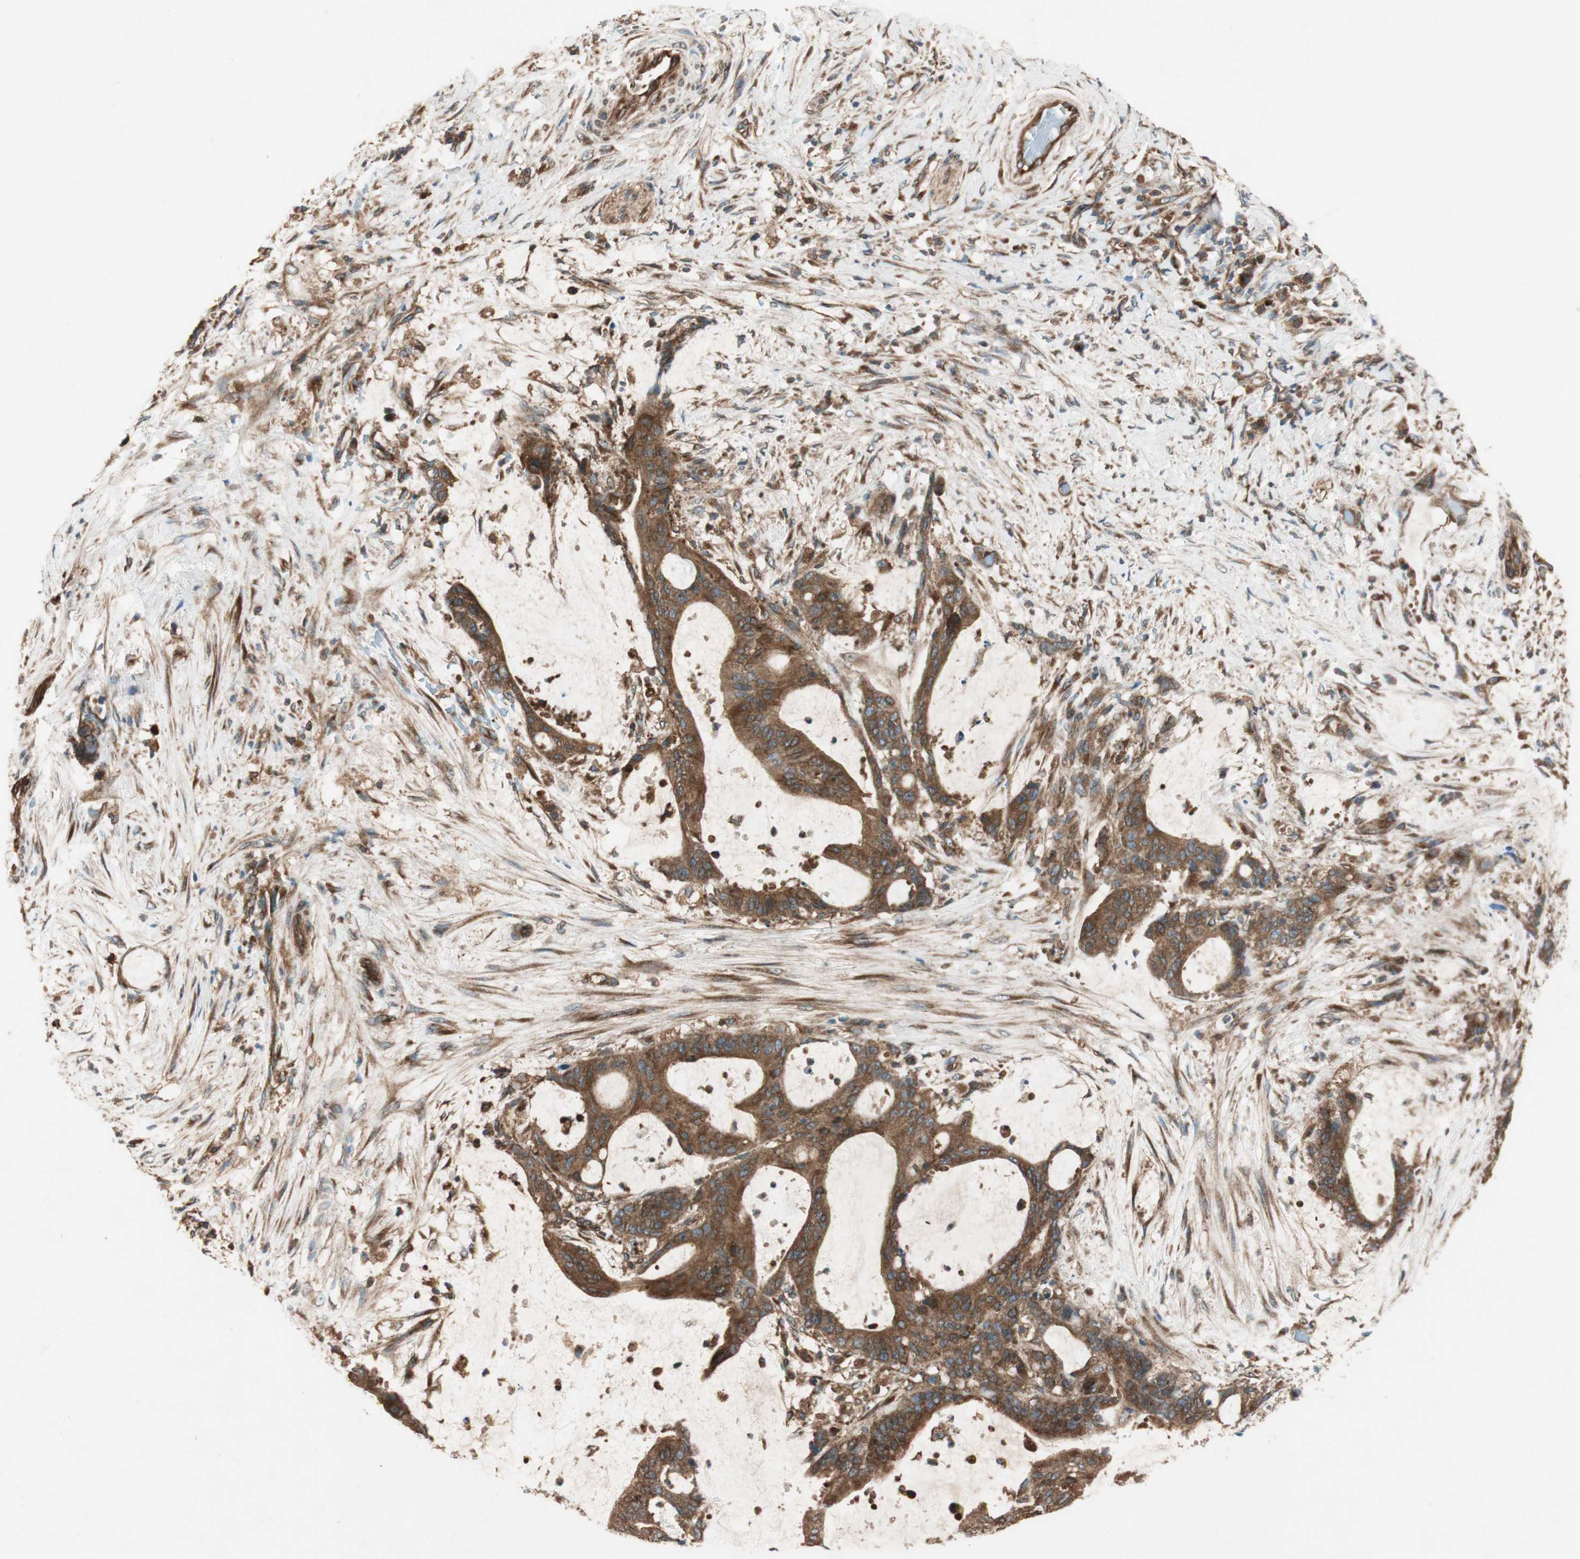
{"staining": {"intensity": "strong", "quantity": ">75%", "location": "cytoplasmic/membranous"}, "tissue": "liver cancer", "cell_type": "Tumor cells", "image_type": "cancer", "snomed": [{"axis": "morphology", "description": "Cholangiocarcinoma"}, {"axis": "topography", "description": "Liver"}], "caption": "A histopathology image showing strong cytoplasmic/membranous staining in approximately >75% of tumor cells in cholangiocarcinoma (liver), as visualized by brown immunohistochemical staining.", "gene": "RAB5A", "patient": {"sex": "female", "age": 73}}